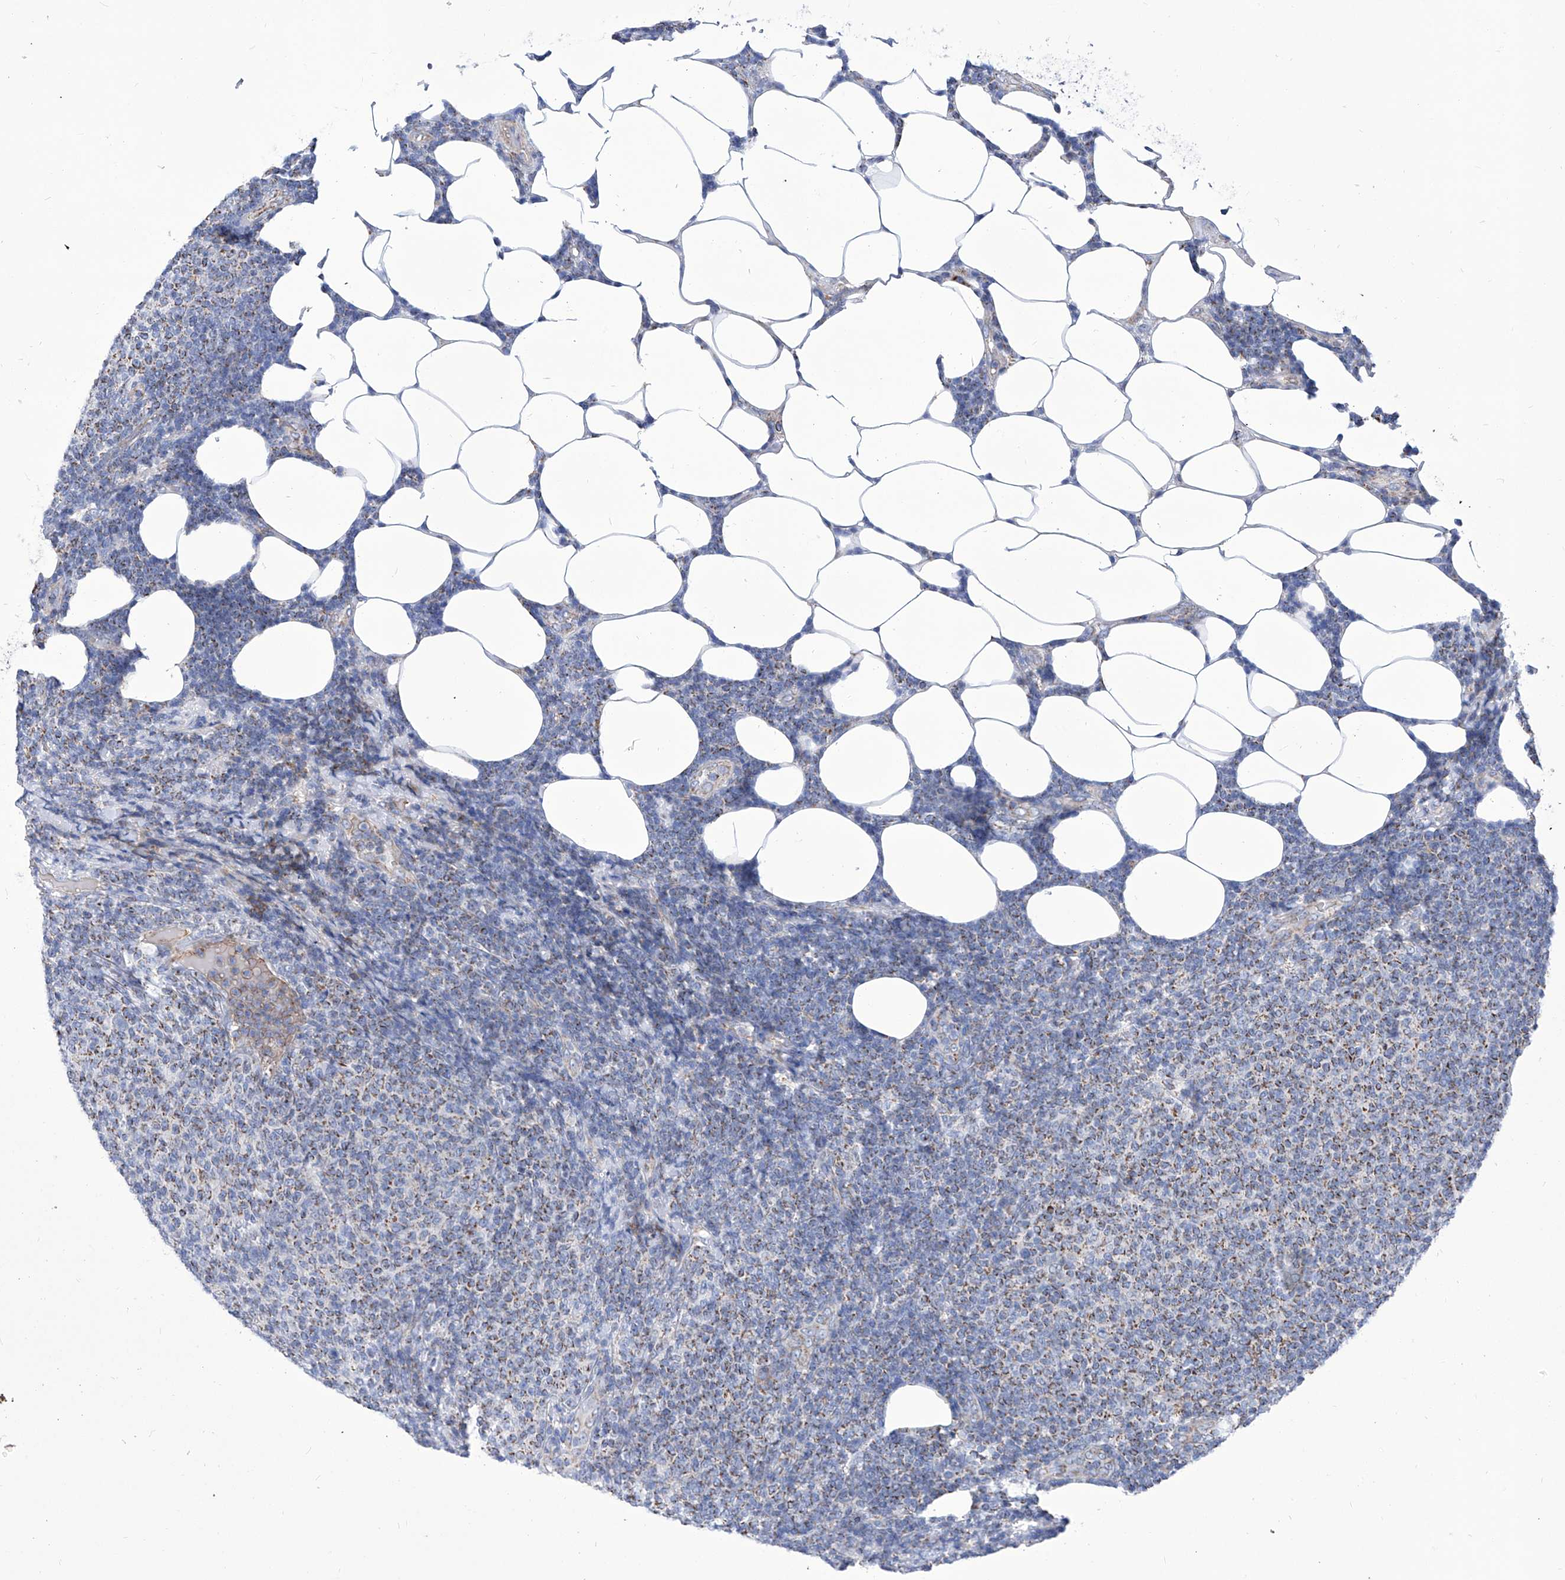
{"staining": {"intensity": "moderate", "quantity": "<25%", "location": "cytoplasmic/membranous"}, "tissue": "lymphoma", "cell_type": "Tumor cells", "image_type": "cancer", "snomed": [{"axis": "morphology", "description": "Malignant lymphoma, non-Hodgkin's type, Low grade"}, {"axis": "topography", "description": "Lymph node"}], "caption": "Immunohistochemistry (IHC) micrograph of neoplastic tissue: malignant lymphoma, non-Hodgkin's type (low-grade) stained using immunohistochemistry (IHC) shows low levels of moderate protein expression localized specifically in the cytoplasmic/membranous of tumor cells, appearing as a cytoplasmic/membranous brown color.", "gene": "SRBD1", "patient": {"sex": "male", "age": 66}}